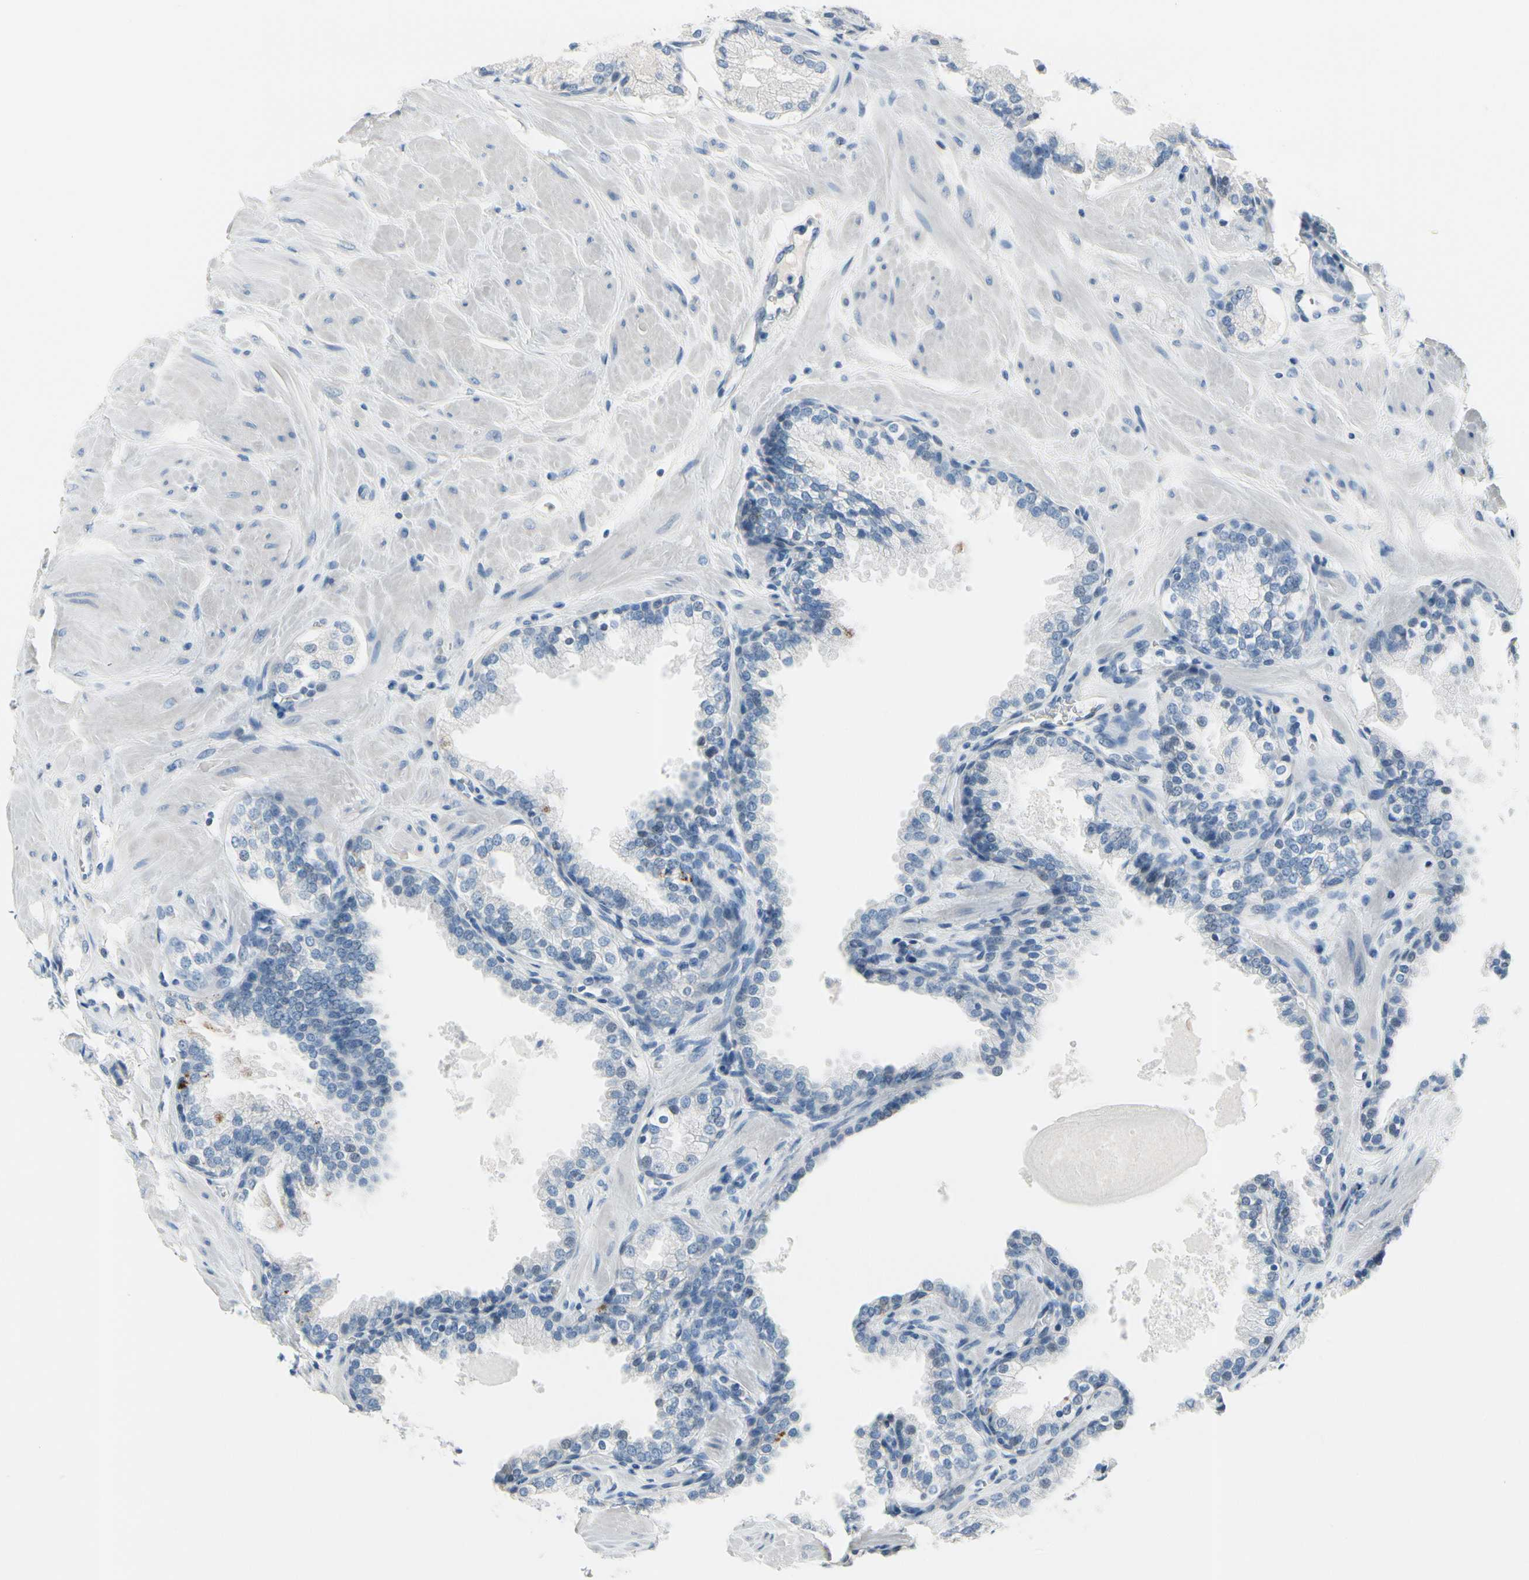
{"staining": {"intensity": "negative", "quantity": "none", "location": "none"}, "tissue": "prostate", "cell_type": "Glandular cells", "image_type": "normal", "snomed": [{"axis": "morphology", "description": "Normal tissue, NOS"}, {"axis": "topography", "description": "Prostate"}], "caption": "Immunohistochemistry (IHC) micrograph of benign prostate: human prostate stained with DAB shows no significant protein staining in glandular cells. (Brightfield microscopy of DAB immunohistochemistry (IHC) at high magnification).", "gene": "MUC5B", "patient": {"sex": "male", "age": 51}}